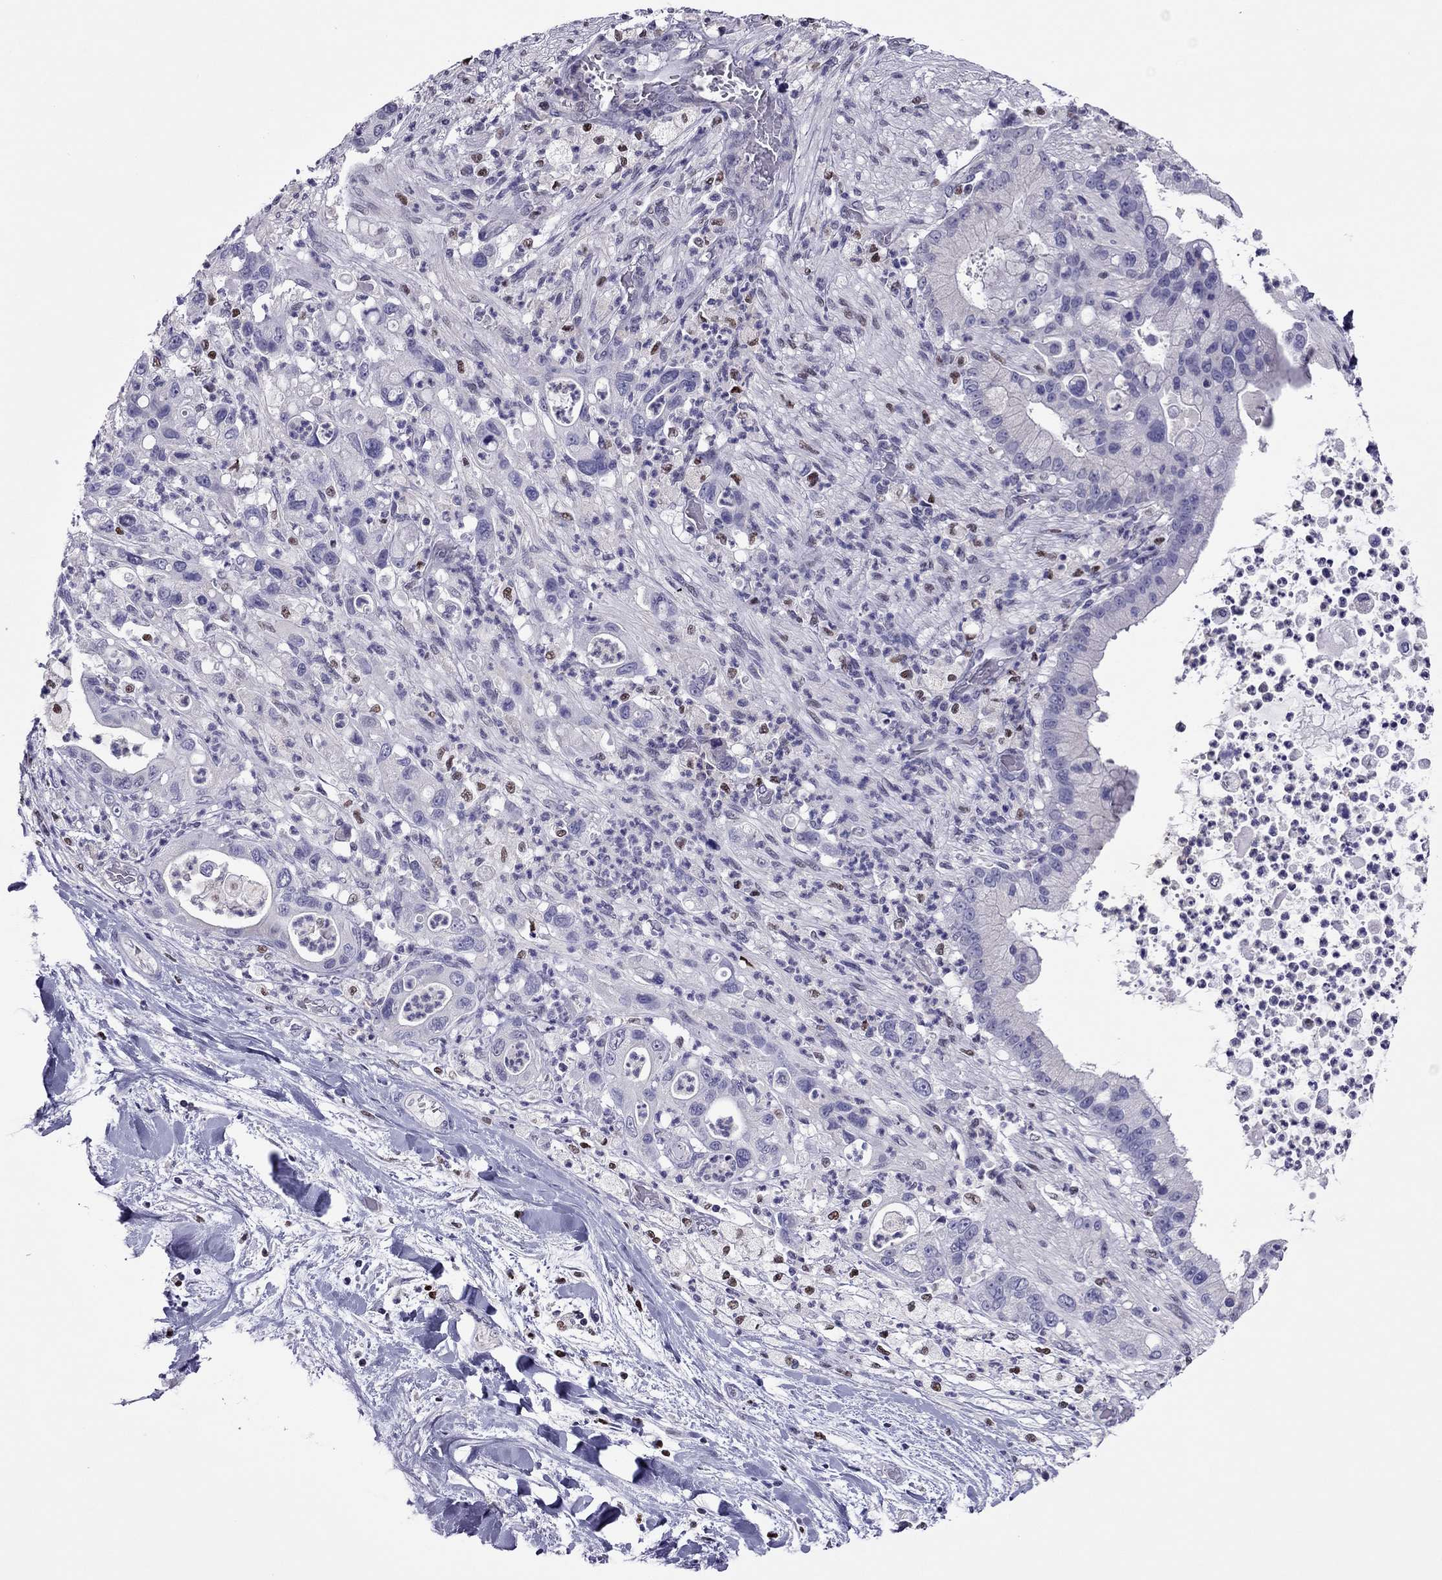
{"staining": {"intensity": "negative", "quantity": "none", "location": "none"}, "tissue": "liver cancer", "cell_type": "Tumor cells", "image_type": "cancer", "snomed": [{"axis": "morphology", "description": "Cholangiocarcinoma"}, {"axis": "topography", "description": "Liver"}], "caption": "Immunohistochemistry (IHC) of cholangiocarcinoma (liver) shows no staining in tumor cells.", "gene": "SPINT3", "patient": {"sex": "female", "age": 54}}